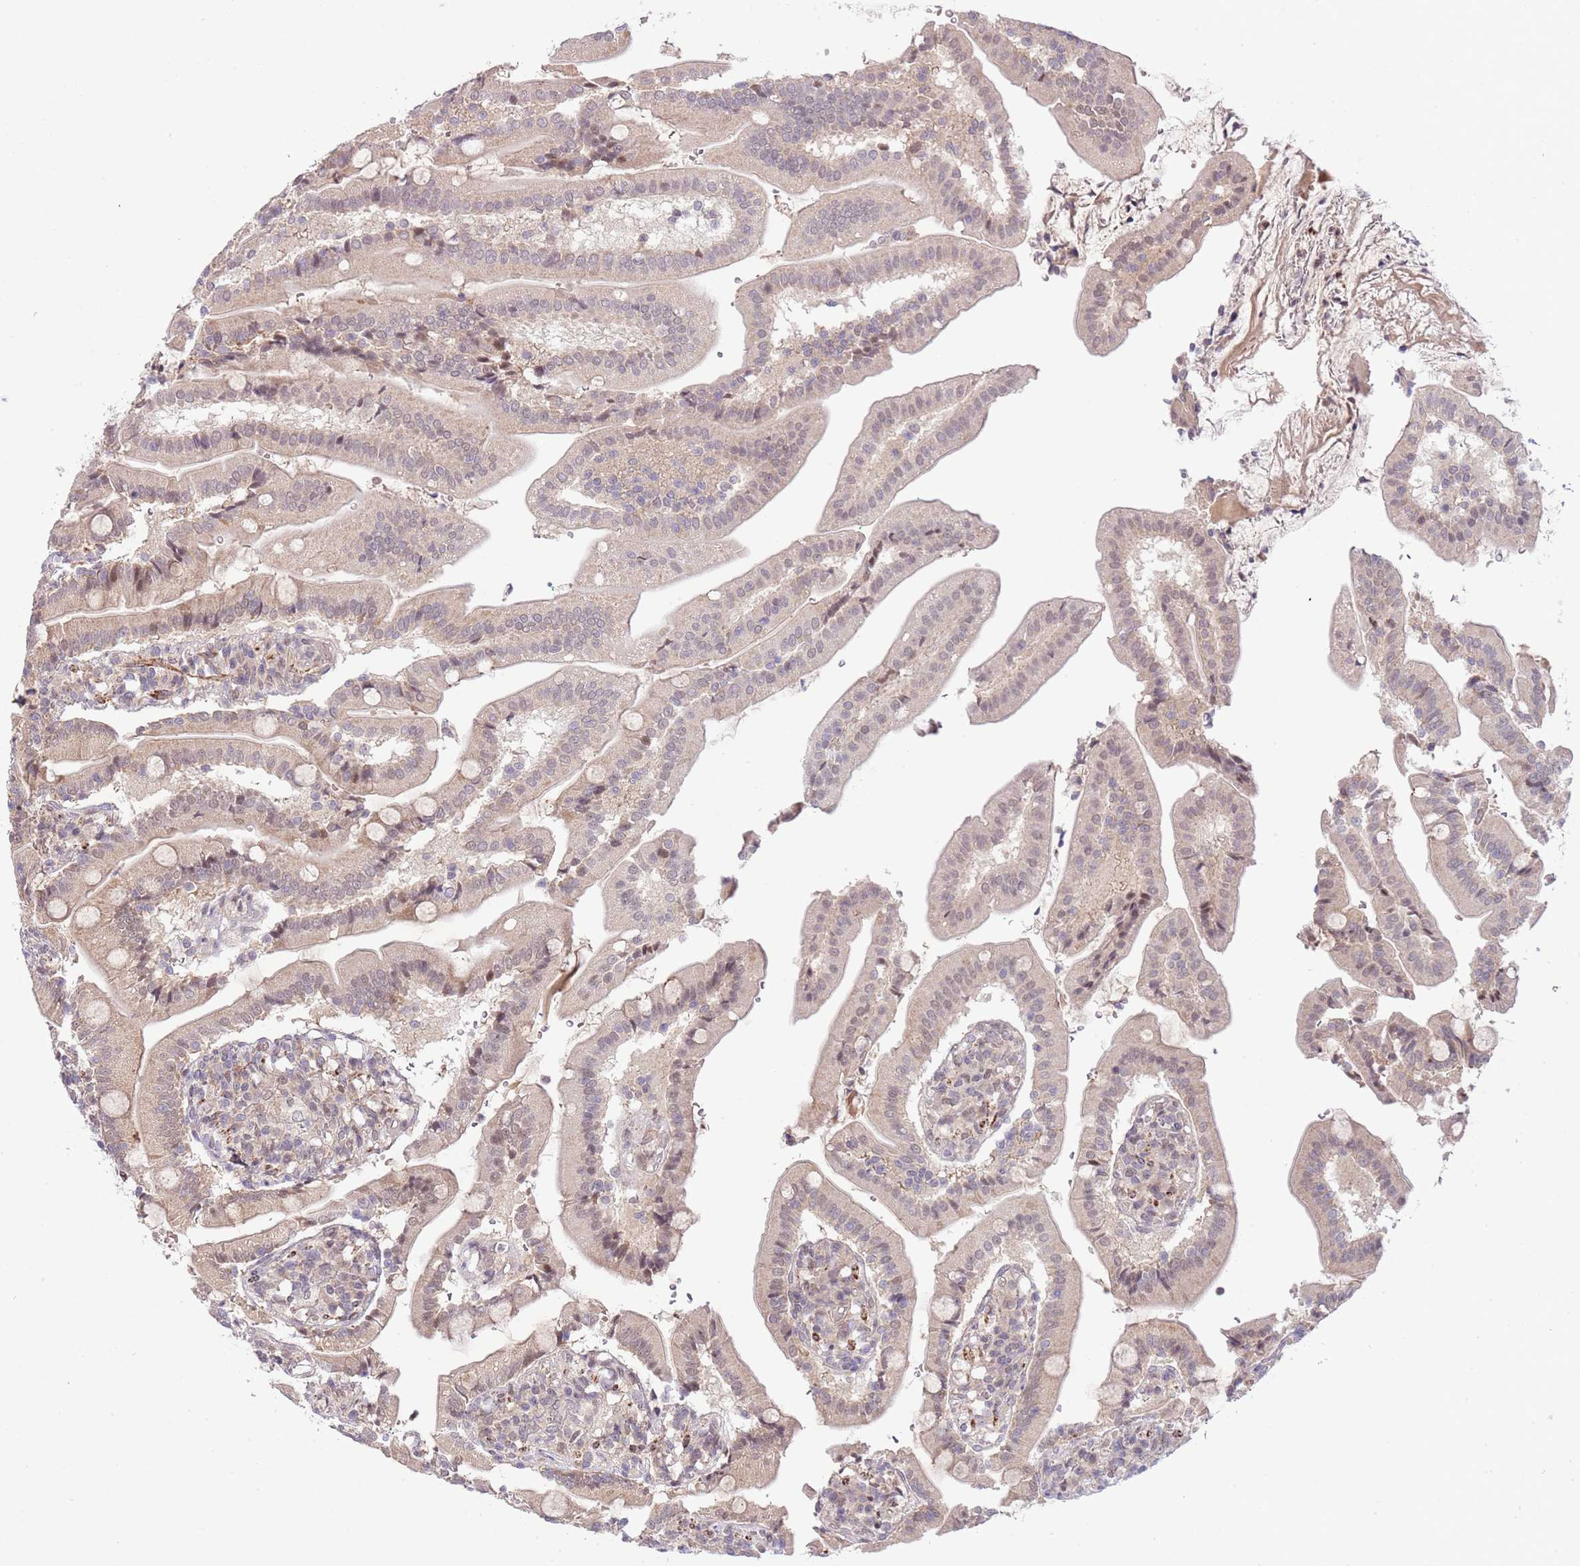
{"staining": {"intensity": "strong", "quantity": "<25%", "location": "cytoplasmic/membranous,nuclear"}, "tissue": "duodenum", "cell_type": "Glandular cells", "image_type": "normal", "snomed": [{"axis": "morphology", "description": "Normal tissue, NOS"}, {"axis": "topography", "description": "Duodenum"}], "caption": "Human duodenum stained with a brown dye displays strong cytoplasmic/membranous,nuclear positive positivity in approximately <25% of glandular cells.", "gene": "CHD1", "patient": {"sex": "female", "age": 67}}